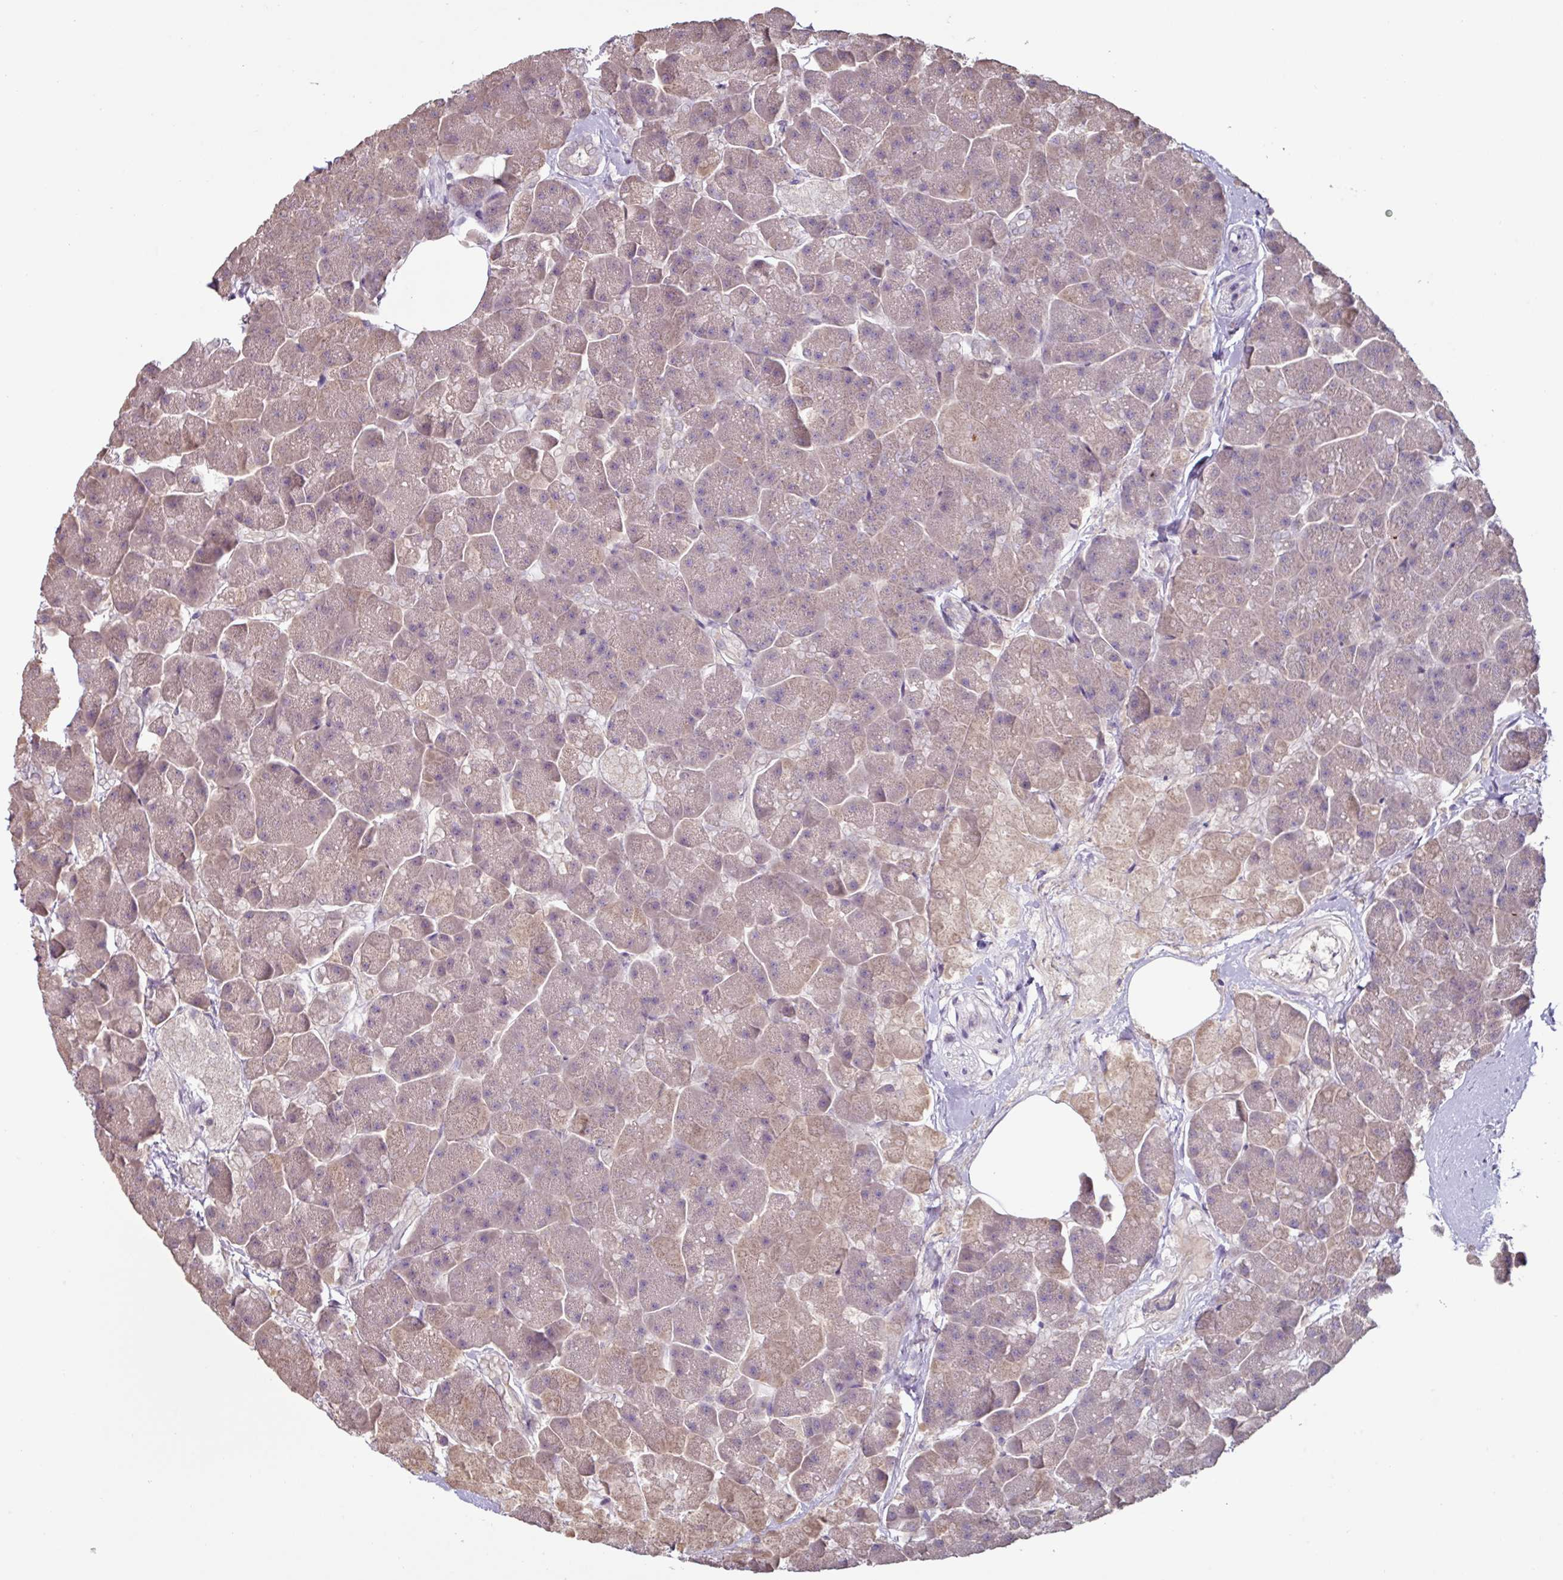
{"staining": {"intensity": "moderate", "quantity": "<25%", "location": "cytoplasmic/membranous"}, "tissue": "pancreas", "cell_type": "Exocrine glandular cells", "image_type": "normal", "snomed": [{"axis": "morphology", "description": "Normal tissue, NOS"}, {"axis": "topography", "description": "Pancreas"}, {"axis": "topography", "description": "Peripheral nerve tissue"}], "caption": "Immunohistochemical staining of benign human pancreas exhibits low levels of moderate cytoplasmic/membranous positivity in about <25% of exocrine glandular cells. Ihc stains the protein of interest in brown and the nuclei are stained blue.", "gene": "SLC5A10", "patient": {"sex": "male", "age": 54}}